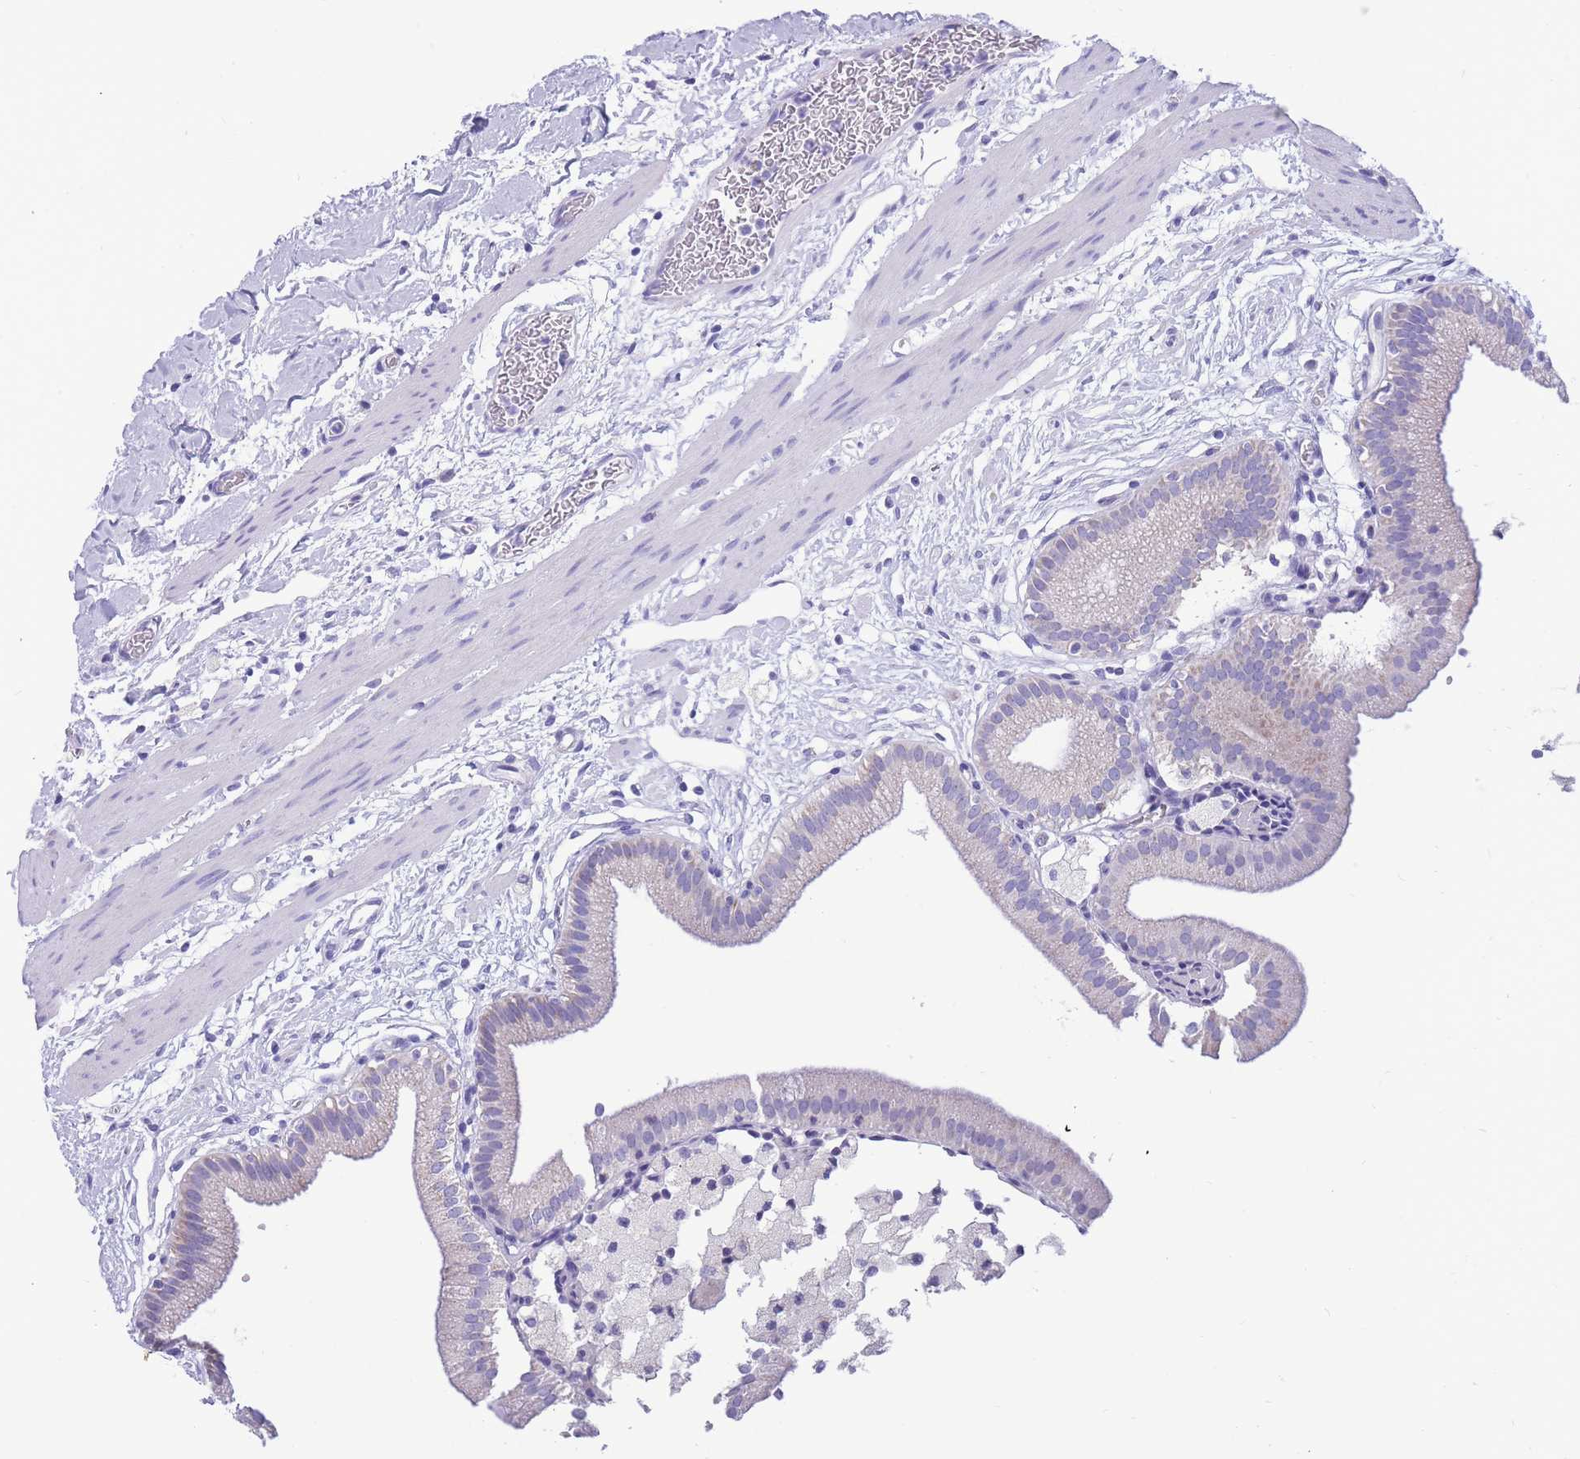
{"staining": {"intensity": "negative", "quantity": "none", "location": "none"}, "tissue": "gallbladder", "cell_type": "Glandular cells", "image_type": "normal", "snomed": [{"axis": "morphology", "description": "Normal tissue, NOS"}, {"axis": "topography", "description": "Gallbladder"}], "caption": "Image shows no significant protein expression in glandular cells of normal gallbladder.", "gene": "INTS2", "patient": {"sex": "male", "age": 55}}